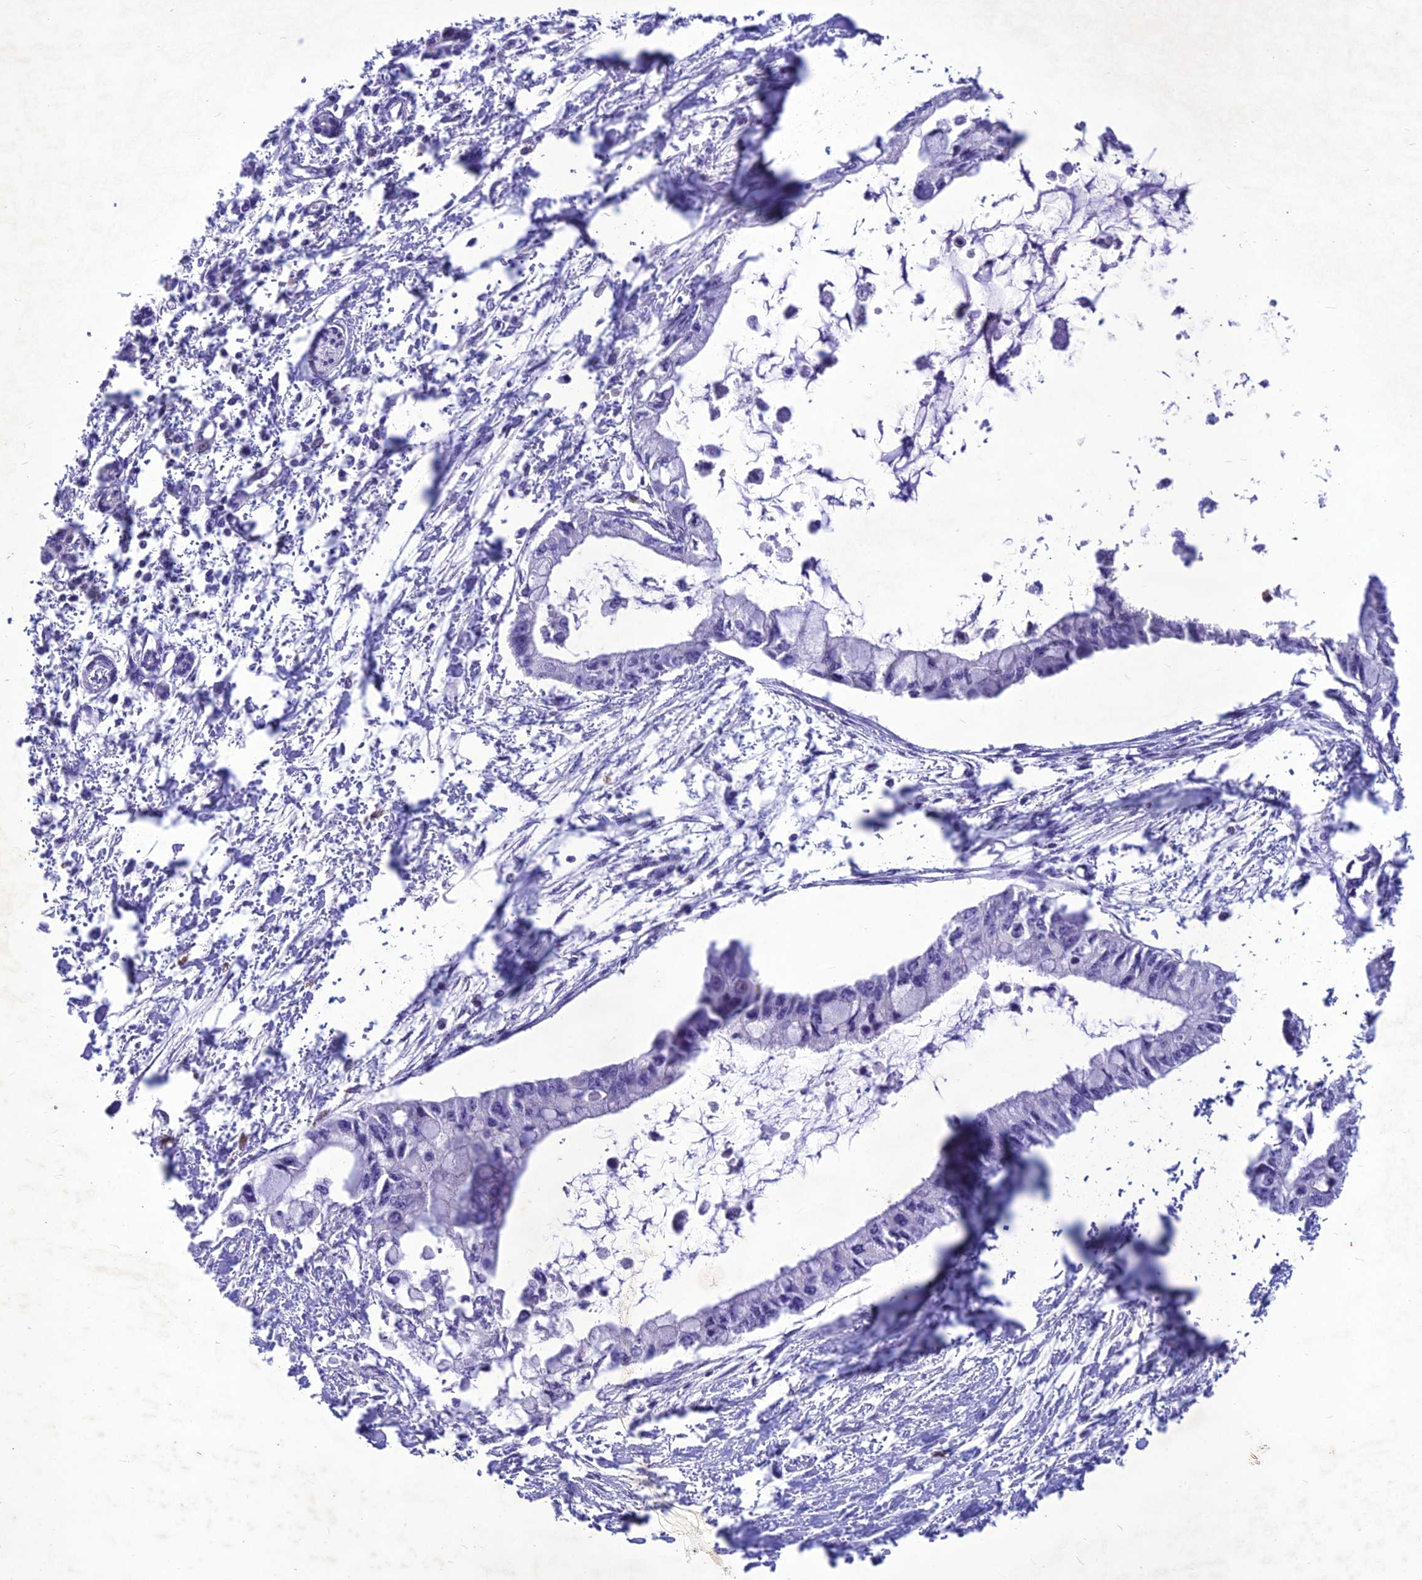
{"staining": {"intensity": "negative", "quantity": "none", "location": "none"}, "tissue": "pancreatic cancer", "cell_type": "Tumor cells", "image_type": "cancer", "snomed": [{"axis": "morphology", "description": "Adenocarcinoma, NOS"}, {"axis": "topography", "description": "Pancreas"}], "caption": "Pancreatic cancer was stained to show a protein in brown. There is no significant expression in tumor cells.", "gene": "IFT172", "patient": {"sex": "male", "age": 48}}